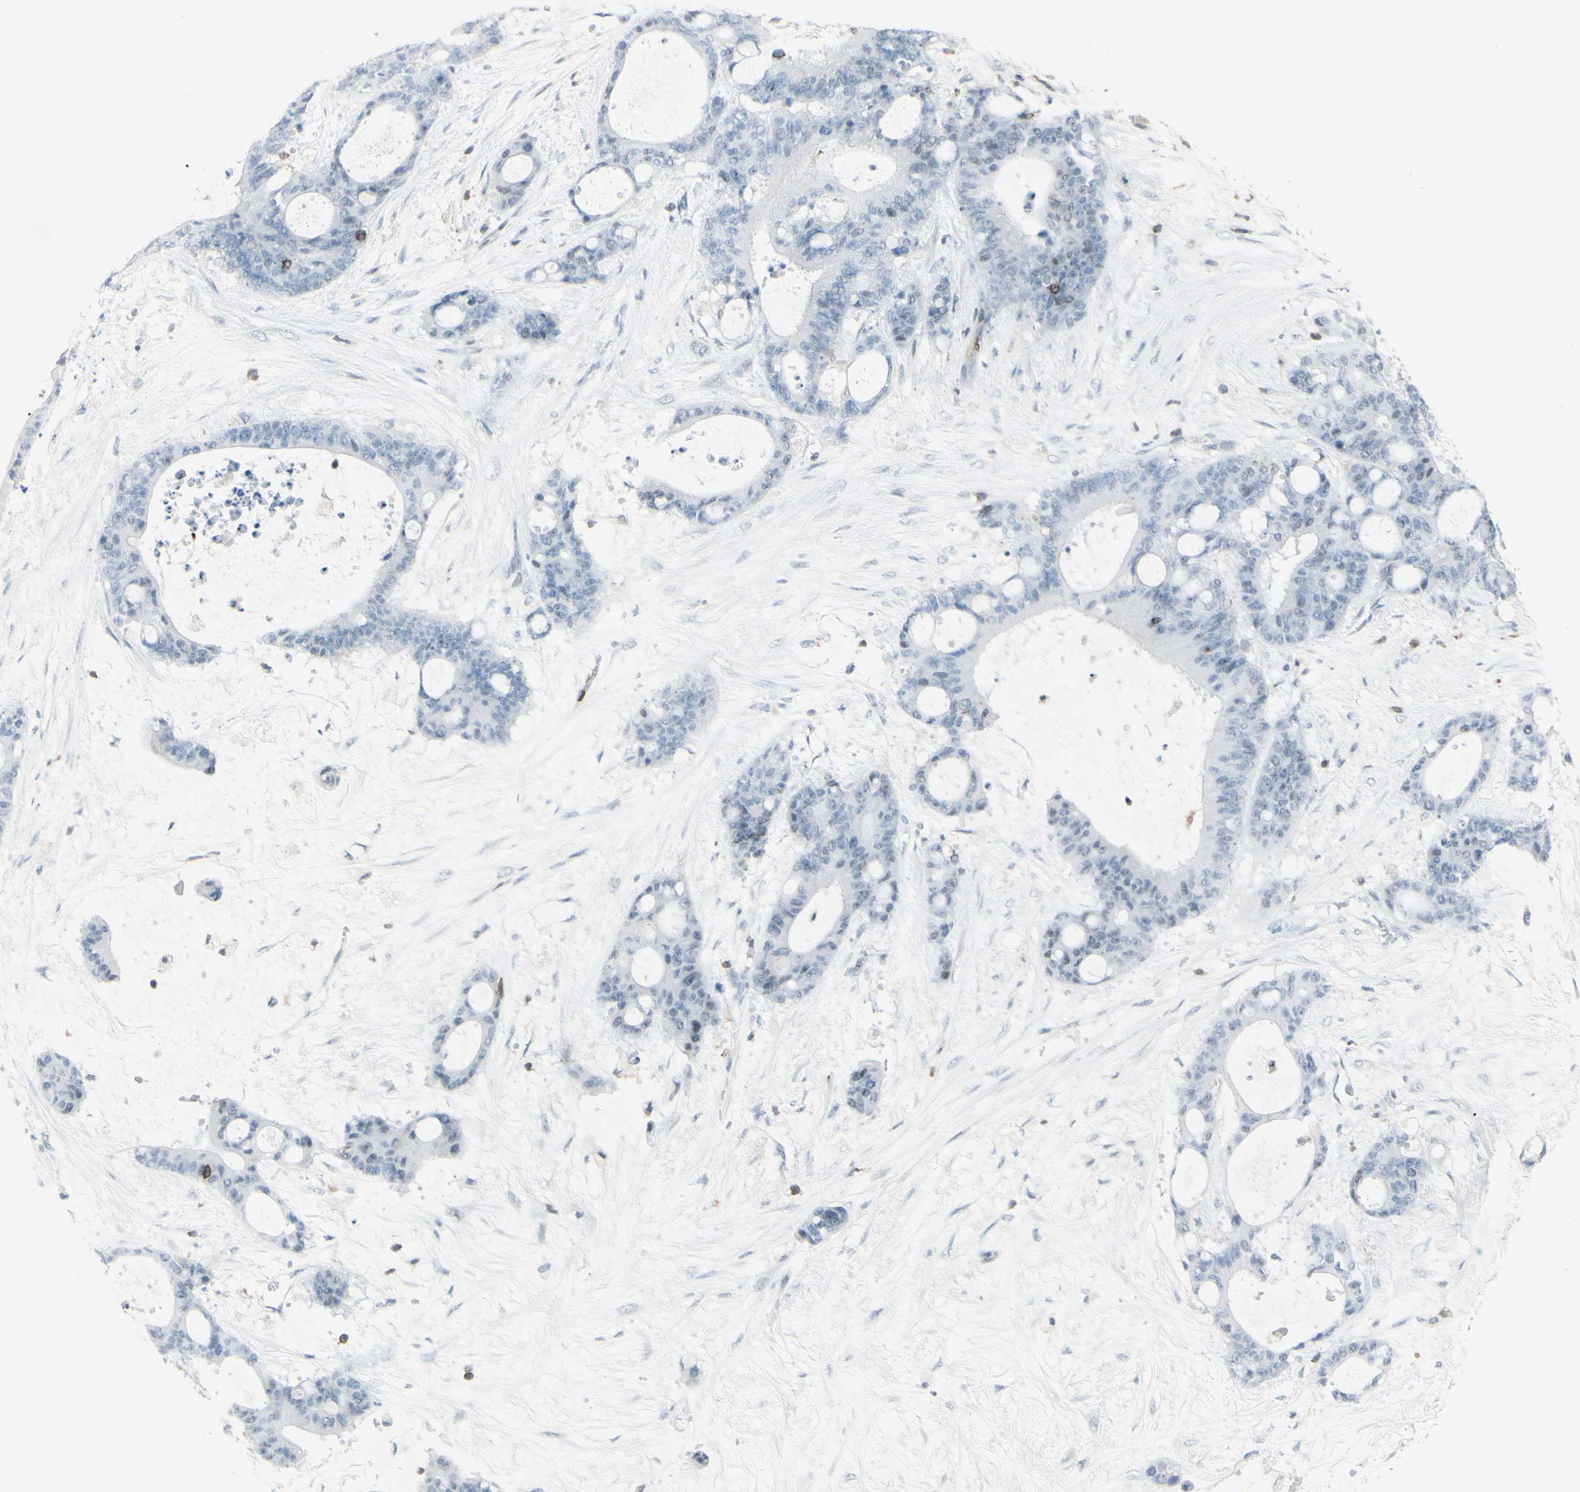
{"staining": {"intensity": "negative", "quantity": "none", "location": "none"}, "tissue": "liver cancer", "cell_type": "Tumor cells", "image_type": "cancer", "snomed": [{"axis": "morphology", "description": "Cholangiocarcinoma"}, {"axis": "topography", "description": "Liver"}], "caption": "Immunohistochemistry of human liver cancer (cholangiocarcinoma) shows no staining in tumor cells.", "gene": "NRG1", "patient": {"sex": "female", "age": 73}}